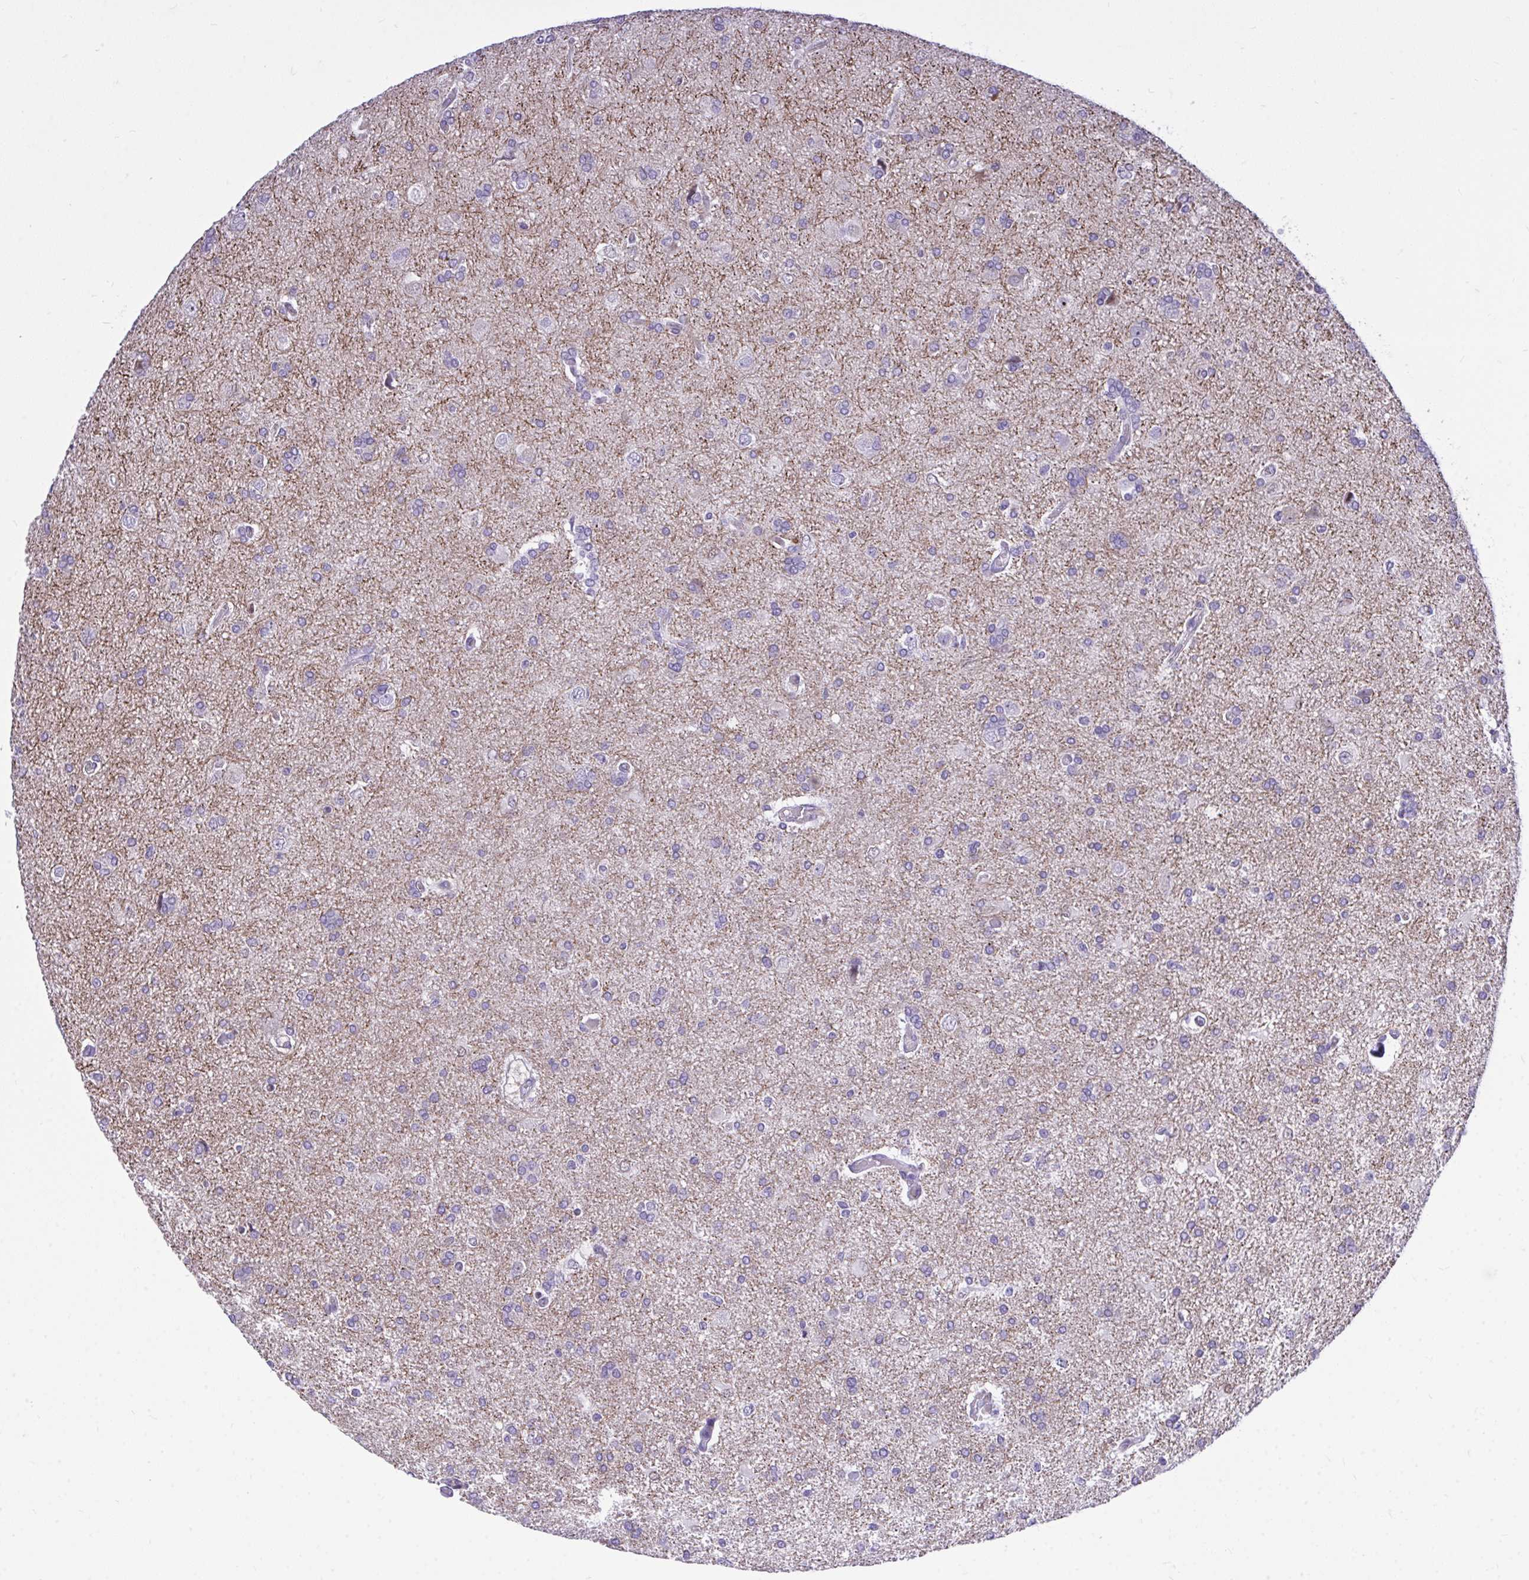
{"staining": {"intensity": "negative", "quantity": "none", "location": "none"}, "tissue": "glioma", "cell_type": "Tumor cells", "image_type": "cancer", "snomed": [{"axis": "morphology", "description": "Glioma, malignant, High grade"}, {"axis": "topography", "description": "Brain"}], "caption": "Tumor cells are negative for protein expression in human glioma.", "gene": "HMBOX1", "patient": {"sex": "male", "age": 68}}